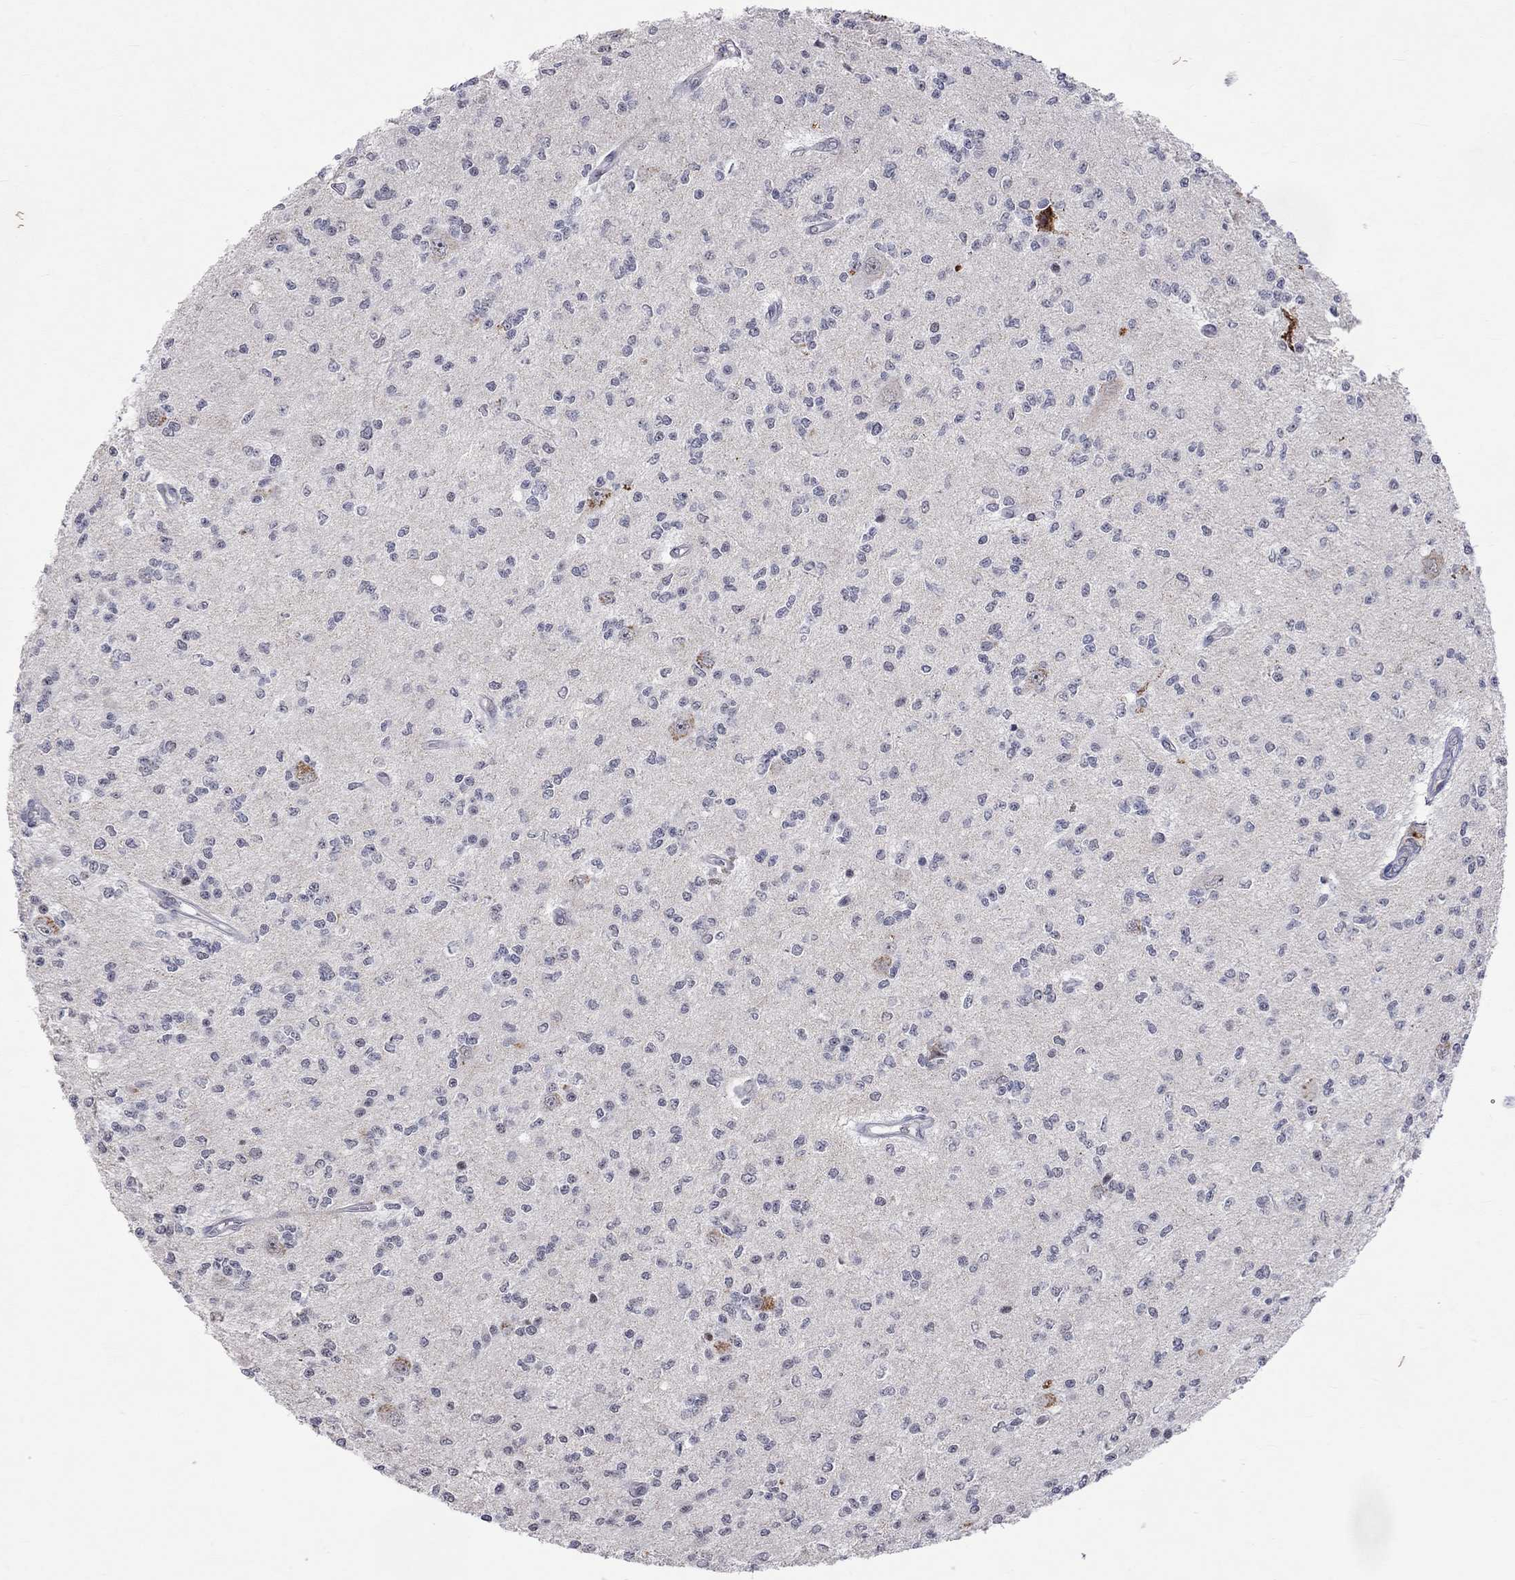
{"staining": {"intensity": "negative", "quantity": "none", "location": "none"}, "tissue": "glioma", "cell_type": "Tumor cells", "image_type": "cancer", "snomed": [{"axis": "morphology", "description": "Glioma, malignant, Low grade"}, {"axis": "topography", "description": "Brain"}], "caption": "Low-grade glioma (malignant) stained for a protein using immunohistochemistry displays no positivity tumor cells.", "gene": "TMEM143", "patient": {"sex": "male", "age": 67}}